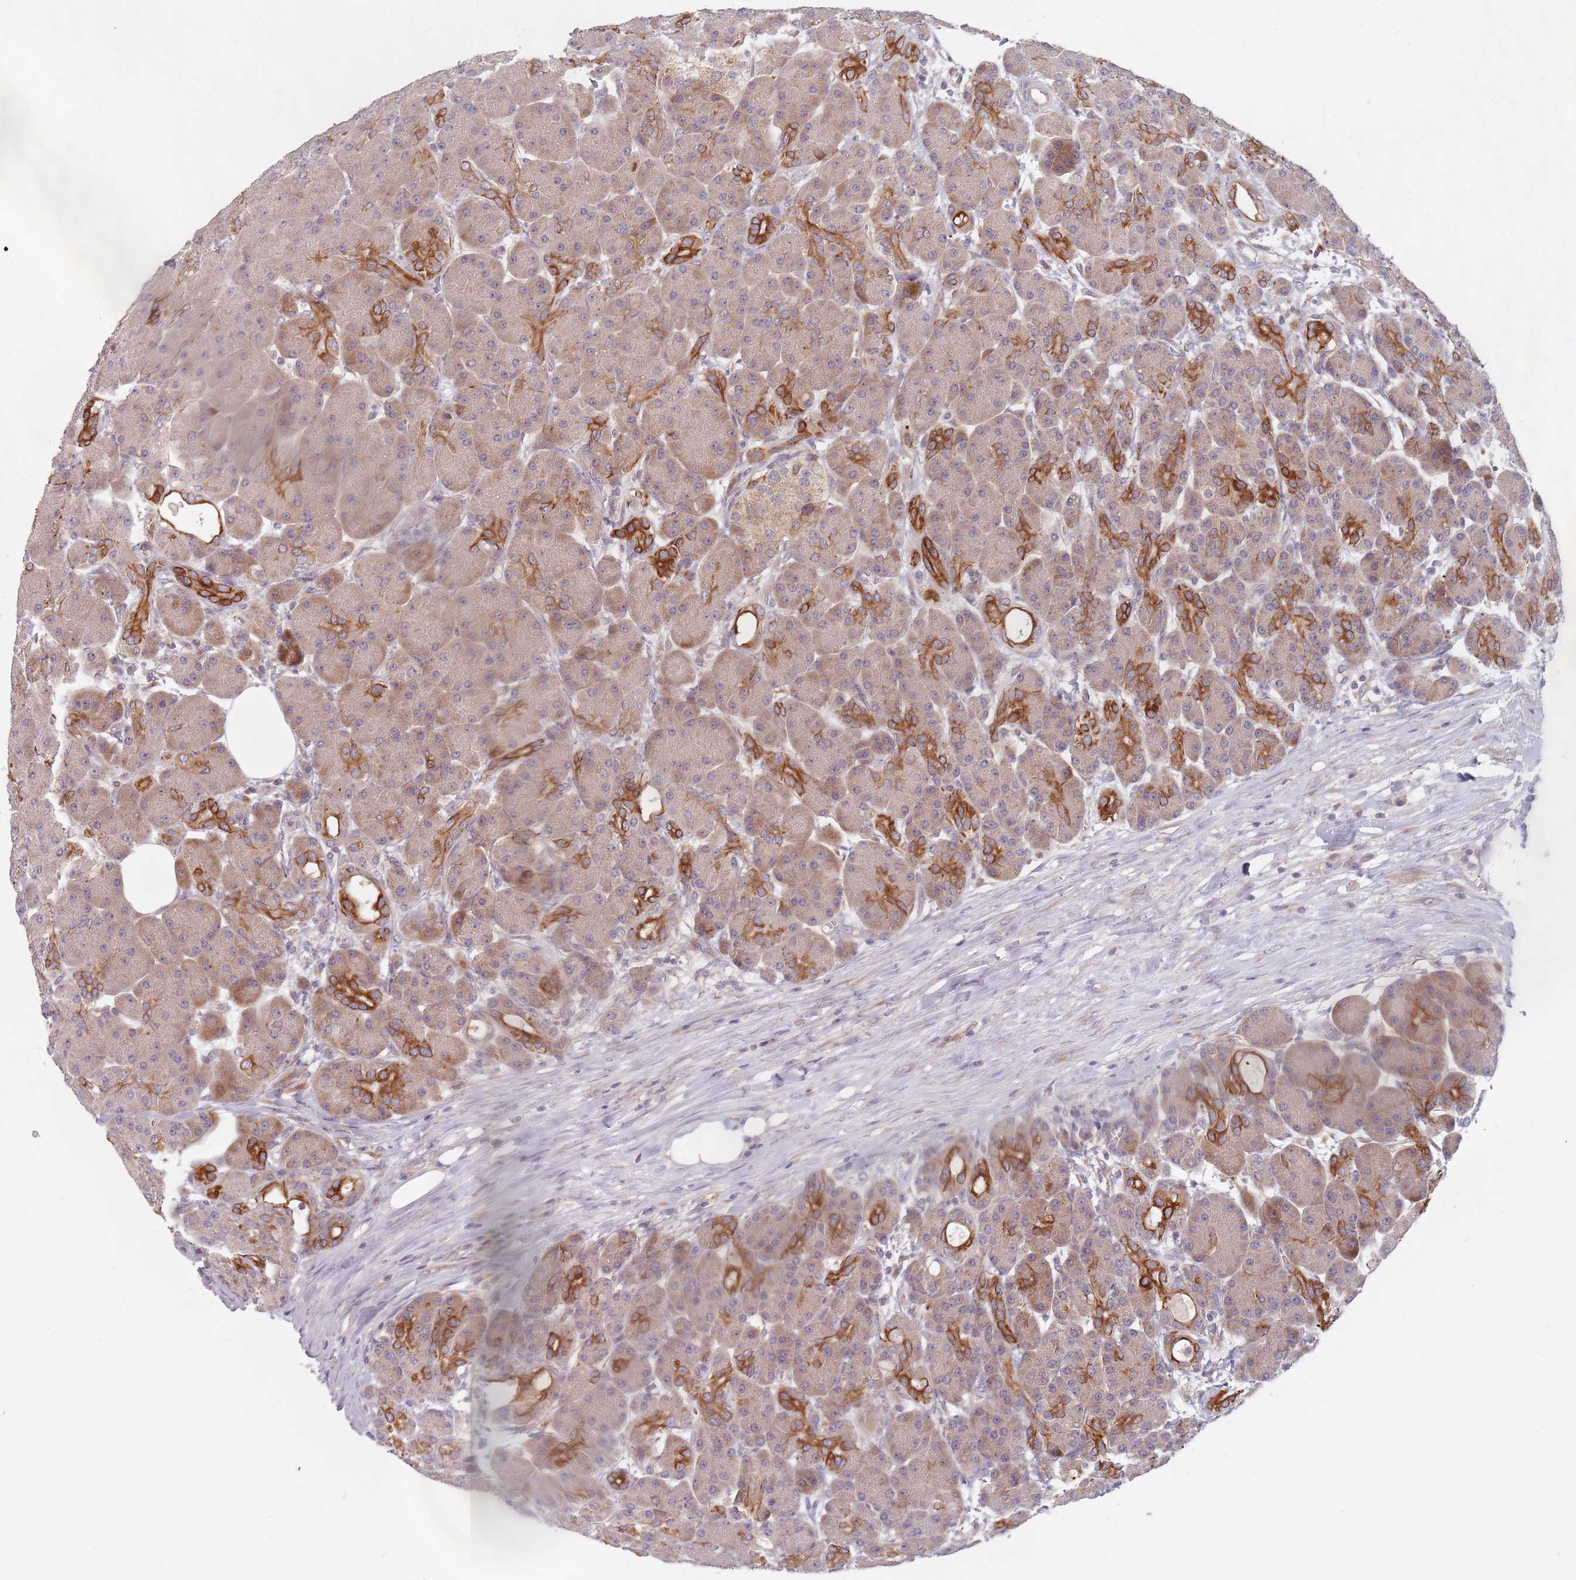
{"staining": {"intensity": "strong", "quantity": "<25%", "location": "cytoplasmic/membranous"}, "tissue": "pancreas", "cell_type": "Exocrine glandular cells", "image_type": "normal", "snomed": [{"axis": "morphology", "description": "Normal tissue, NOS"}, {"axis": "topography", "description": "Pancreas"}], "caption": "Exocrine glandular cells display medium levels of strong cytoplasmic/membranous expression in approximately <25% of cells in normal pancreas.", "gene": "ADAL", "patient": {"sex": "male", "age": 63}}